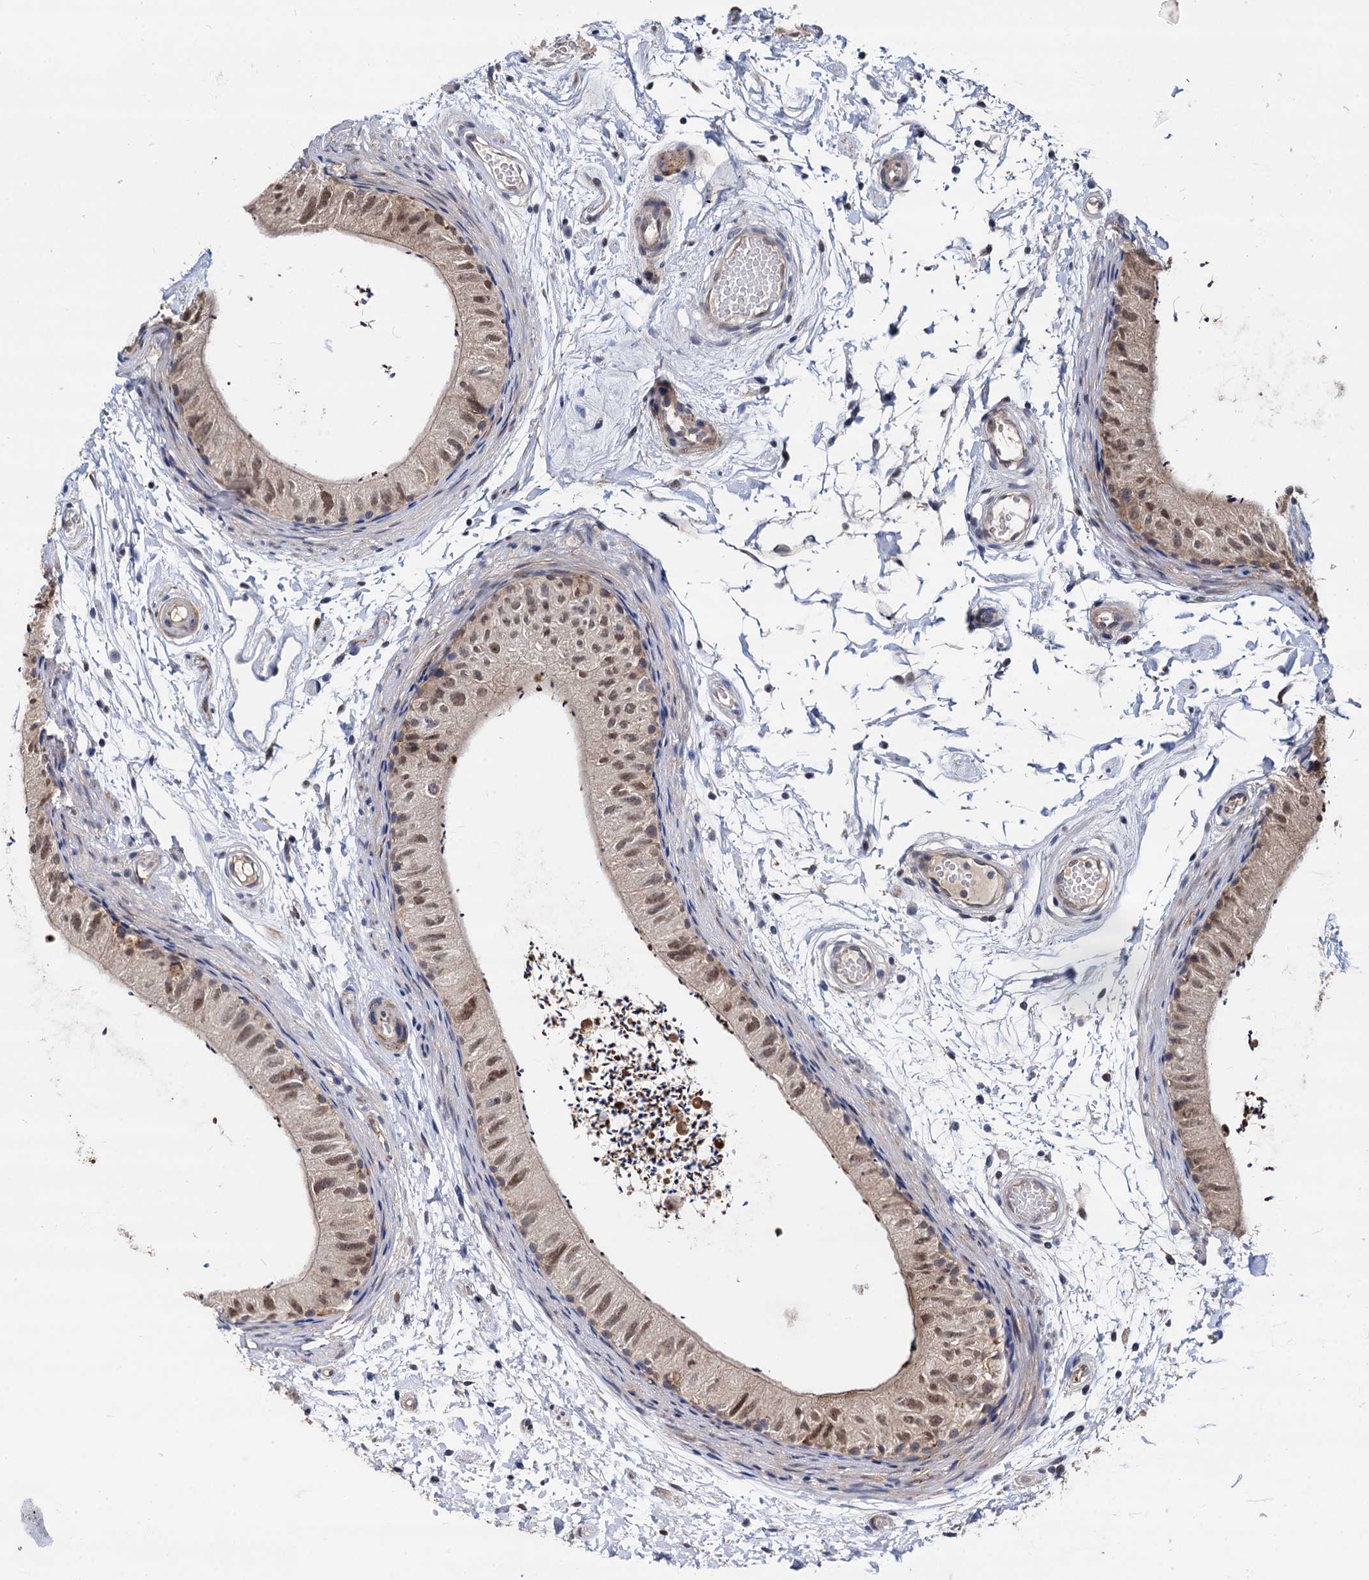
{"staining": {"intensity": "moderate", "quantity": ">75%", "location": "cytoplasmic/membranous,nuclear"}, "tissue": "epididymis", "cell_type": "Glandular cells", "image_type": "normal", "snomed": [{"axis": "morphology", "description": "Normal tissue, NOS"}, {"axis": "topography", "description": "Epididymis"}], "caption": "Epididymis stained for a protein (brown) exhibits moderate cytoplasmic/membranous,nuclear positive positivity in approximately >75% of glandular cells.", "gene": "PSMD4", "patient": {"sex": "male", "age": 50}}